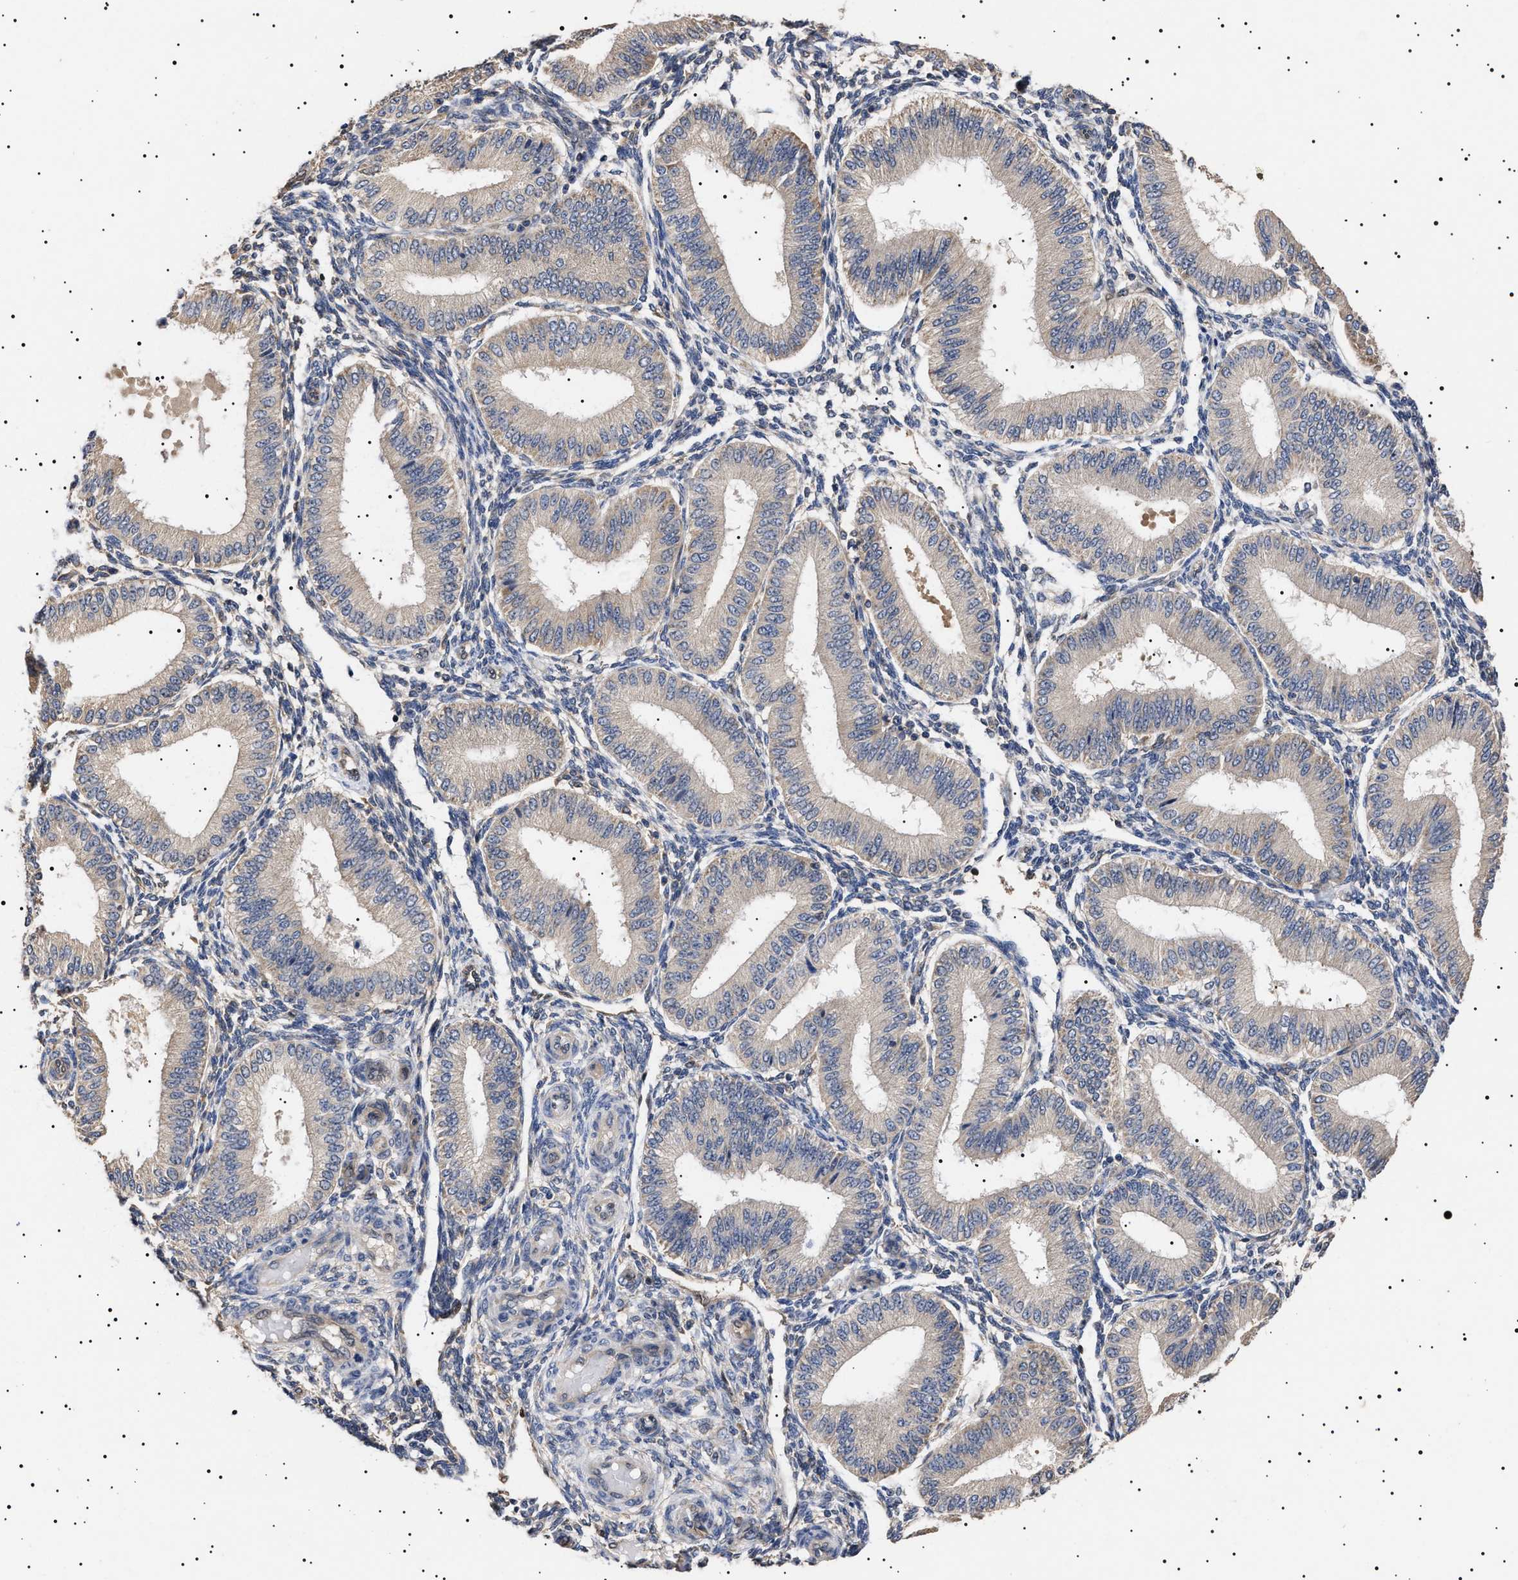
{"staining": {"intensity": "negative", "quantity": "none", "location": "none"}, "tissue": "endometrium", "cell_type": "Cells in endometrial stroma", "image_type": "normal", "snomed": [{"axis": "morphology", "description": "Normal tissue, NOS"}, {"axis": "topography", "description": "Endometrium"}], "caption": "A photomicrograph of human endometrium is negative for staining in cells in endometrial stroma. (Brightfield microscopy of DAB (3,3'-diaminobenzidine) IHC at high magnification).", "gene": "KRBA1", "patient": {"sex": "female", "age": 39}}